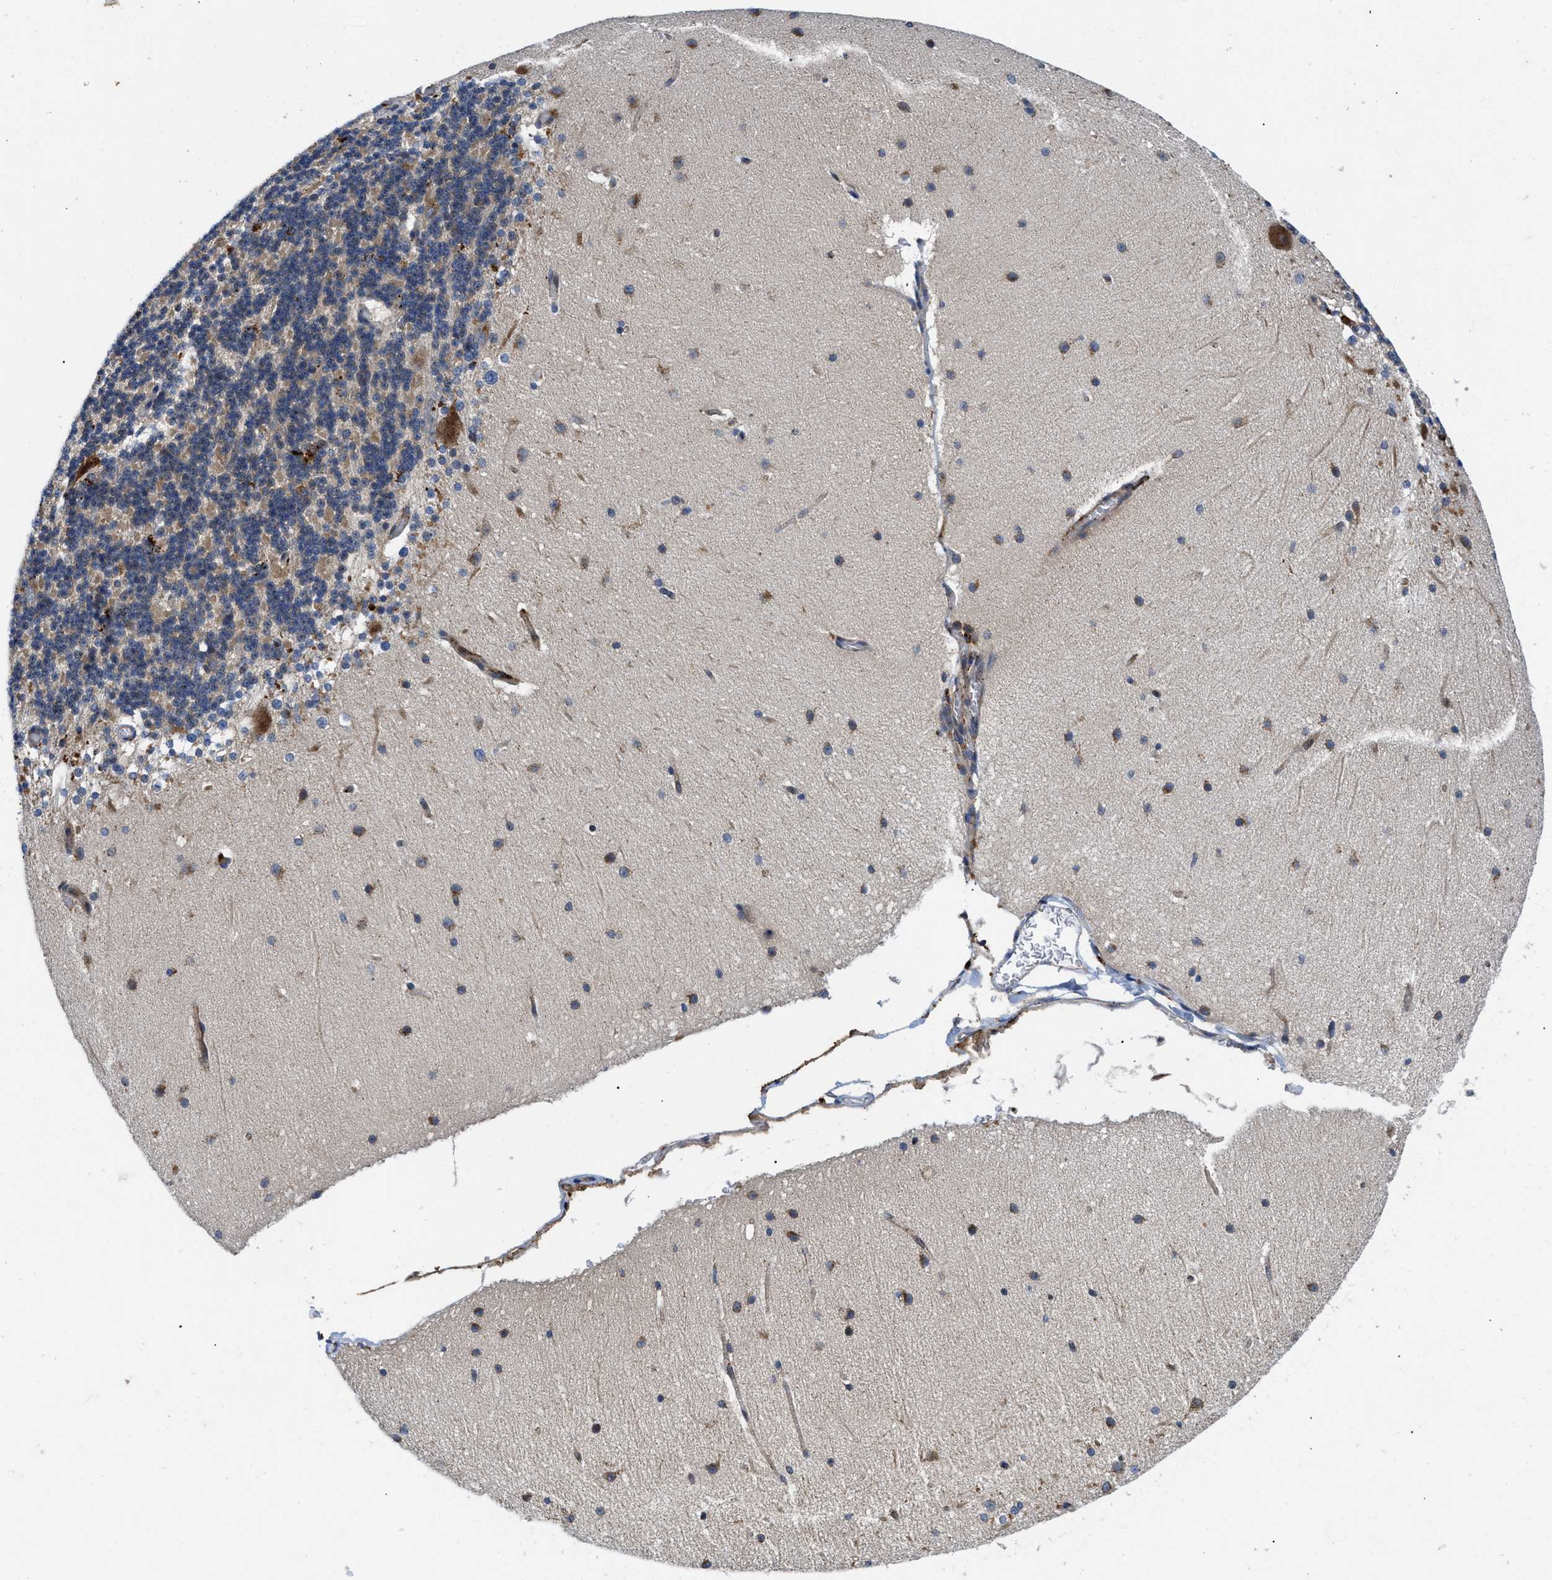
{"staining": {"intensity": "weak", "quantity": "25%-75%", "location": "cytoplasmic/membranous"}, "tissue": "cerebellum", "cell_type": "Cells in granular layer", "image_type": "normal", "snomed": [{"axis": "morphology", "description": "Normal tissue, NOS"}, {"axis": "topography", "description": "Cerebellum"}], "caption": "Protein analysis of unremarkable cerebellum reveals weak cytoplasmic/membranous expression in approximately 25%-75% of cells in granular layer.", "gene": "ENPP4", "patient": {"sex": "female", "age": 19}}